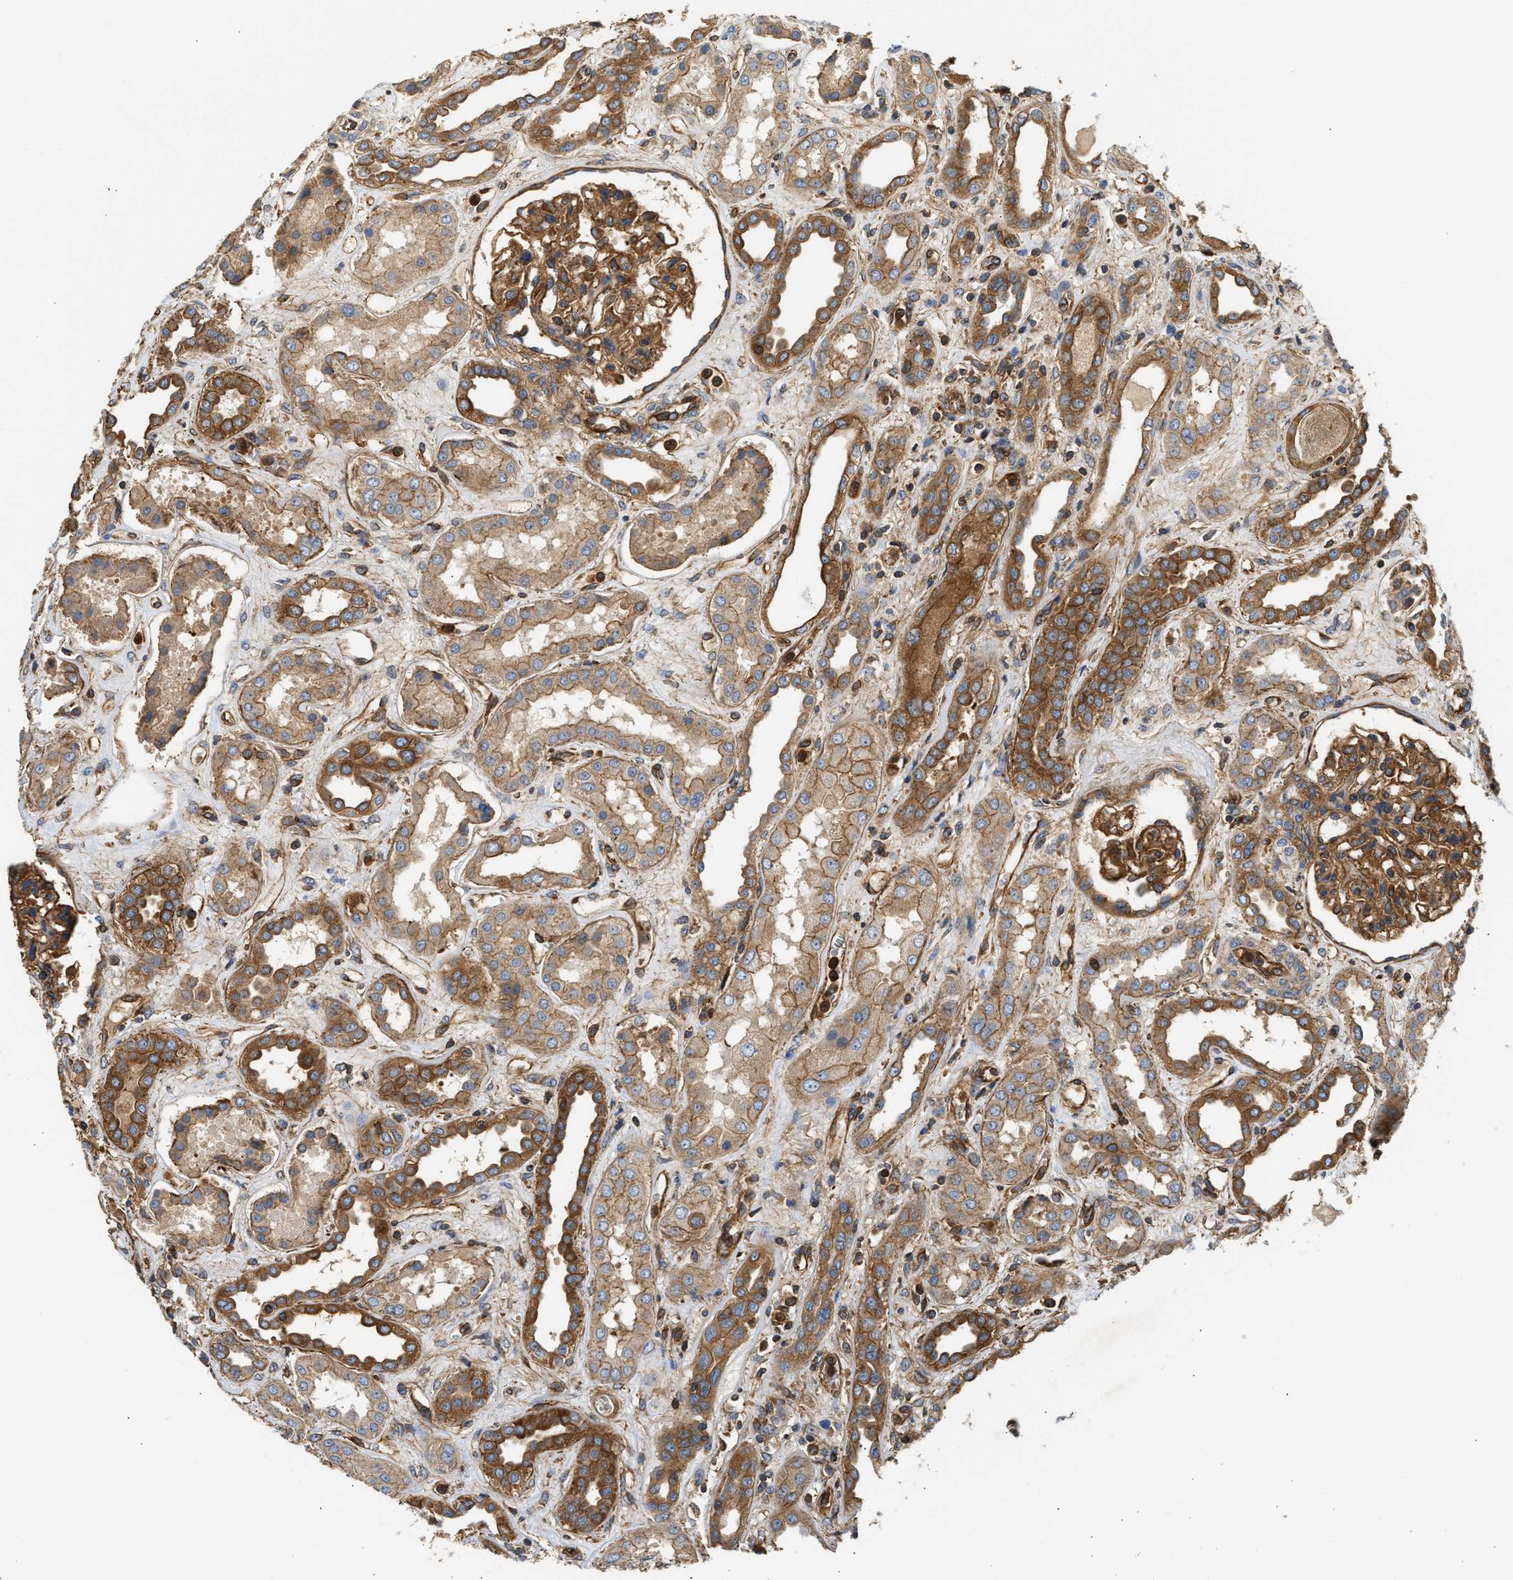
{"staining": {"intensity": "strong", "quantity": ">75%", "location": "cytoplasmic/membranous"}, "tissue": "kidney", "cell_type": "Cells in glomeruli", "image_type": "normal", "snomed": [{"axis": "morphology", "description": "Normal tissue, NOS"}, {"axis": "topography", "description": "Kidney"}], "caption": "DAB immunohistochemical staining of unremarkable human kidney reveals strong cytoplasmic/membranous protein expression in about >75% of cells in glomeruli.", "gene": "SAMD9L", "patient": {"sex": "male", "age": 59}}